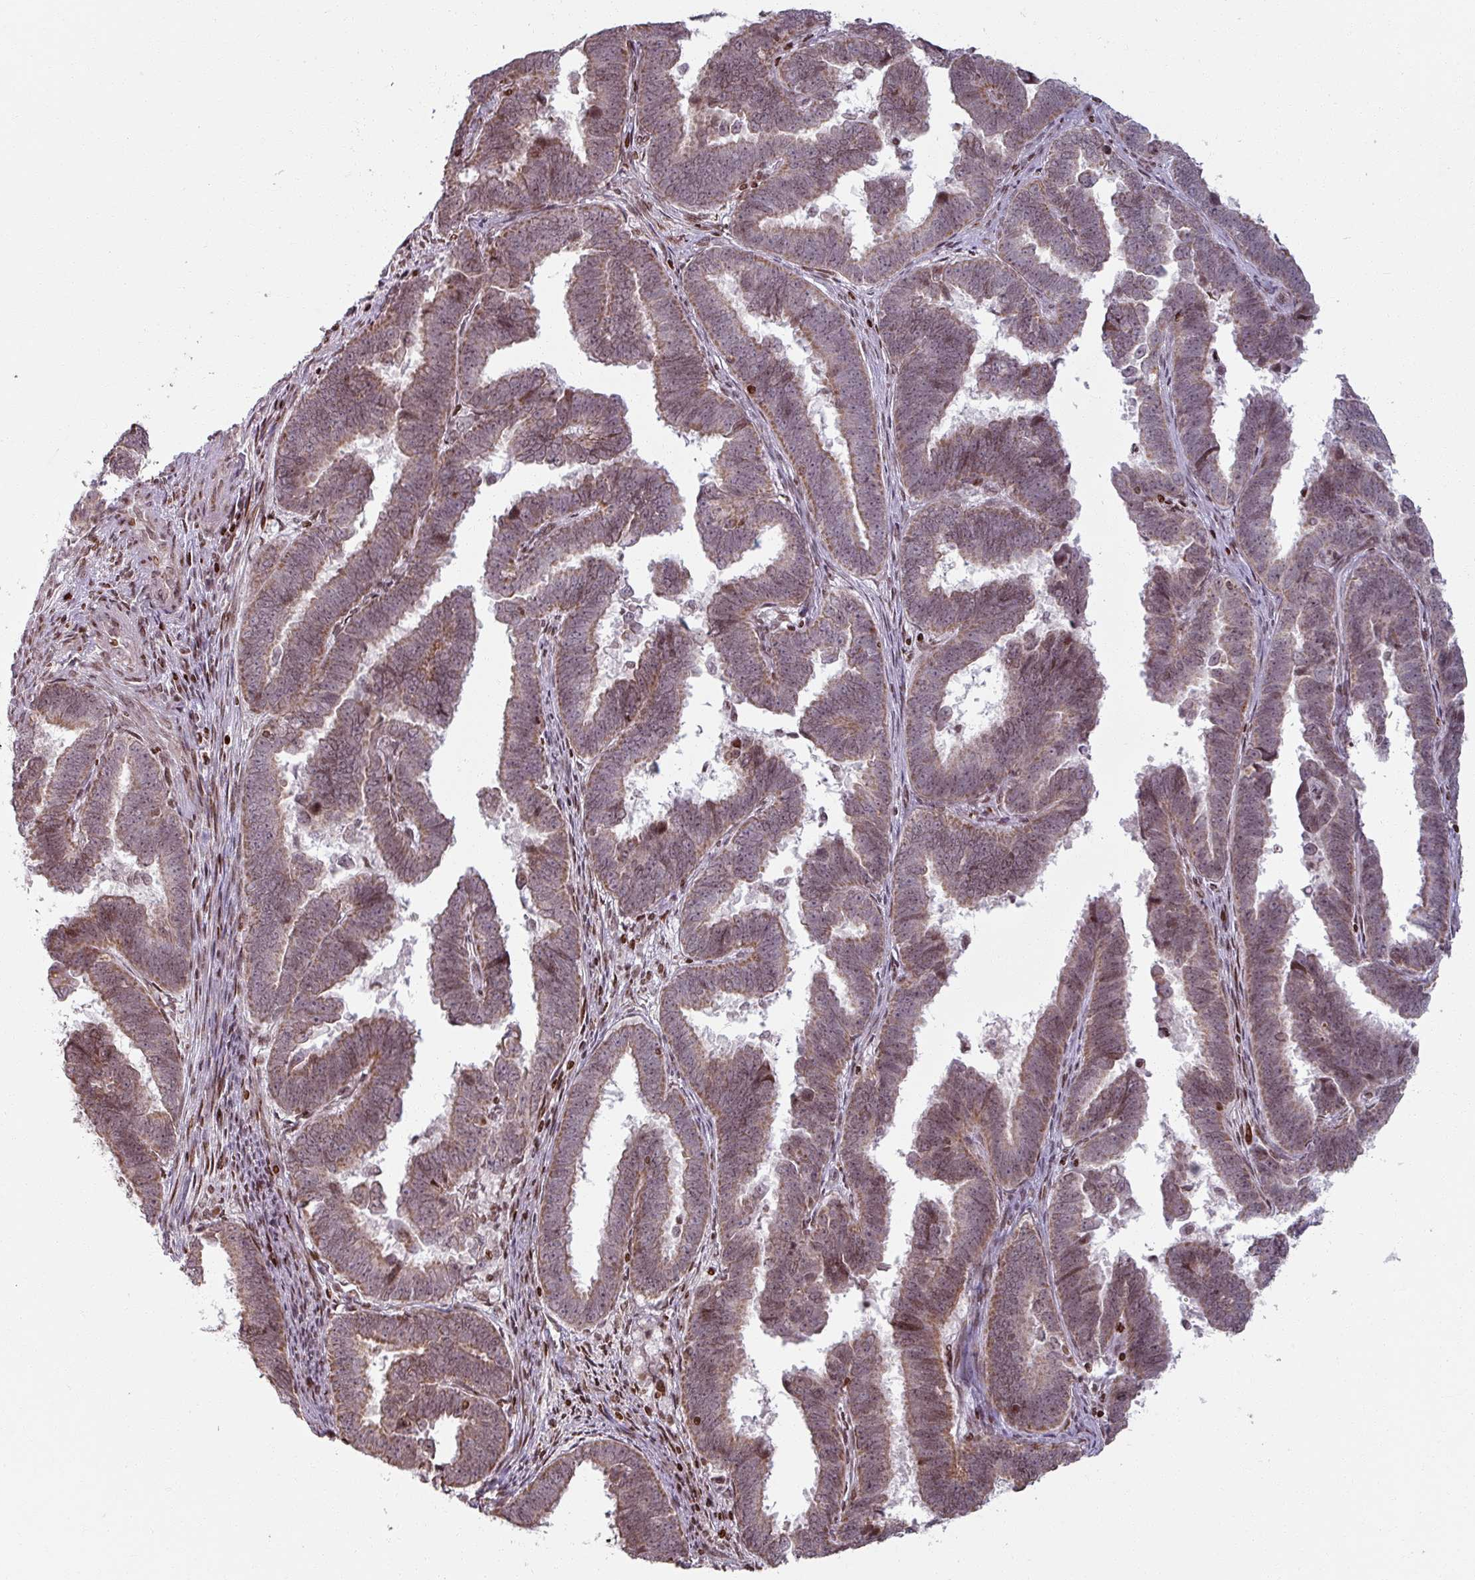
{"staining": {"intensity": "moderate", "quantity": ">75%", "location": "cytoplasmic/membranous"}, "tissue": "endometrial cancer", "cell_type": "Tumor cells", "image_type": "cancer", "snomed": [{"axis": "morphology", "description": "Adenocarcinoma, NOS"}, {"axis": "topography", "description": "Endometrium"}], "caption": "Immunohistochemistry staining of endometrial cancer, which reveals medium levels of moderate cytoplasmic/membranous positivity in about >75% of tumor cells indicating moderate cytoplasmic/membranous protein expression. The staining was performed using DAB (3,3'-diaminobenzidine) (brown) for protein detection and nuclei were counterstained in hematoxylin (blue).", "gene": "NCOR1", "patient": {"sex": "female", "age": 75}}